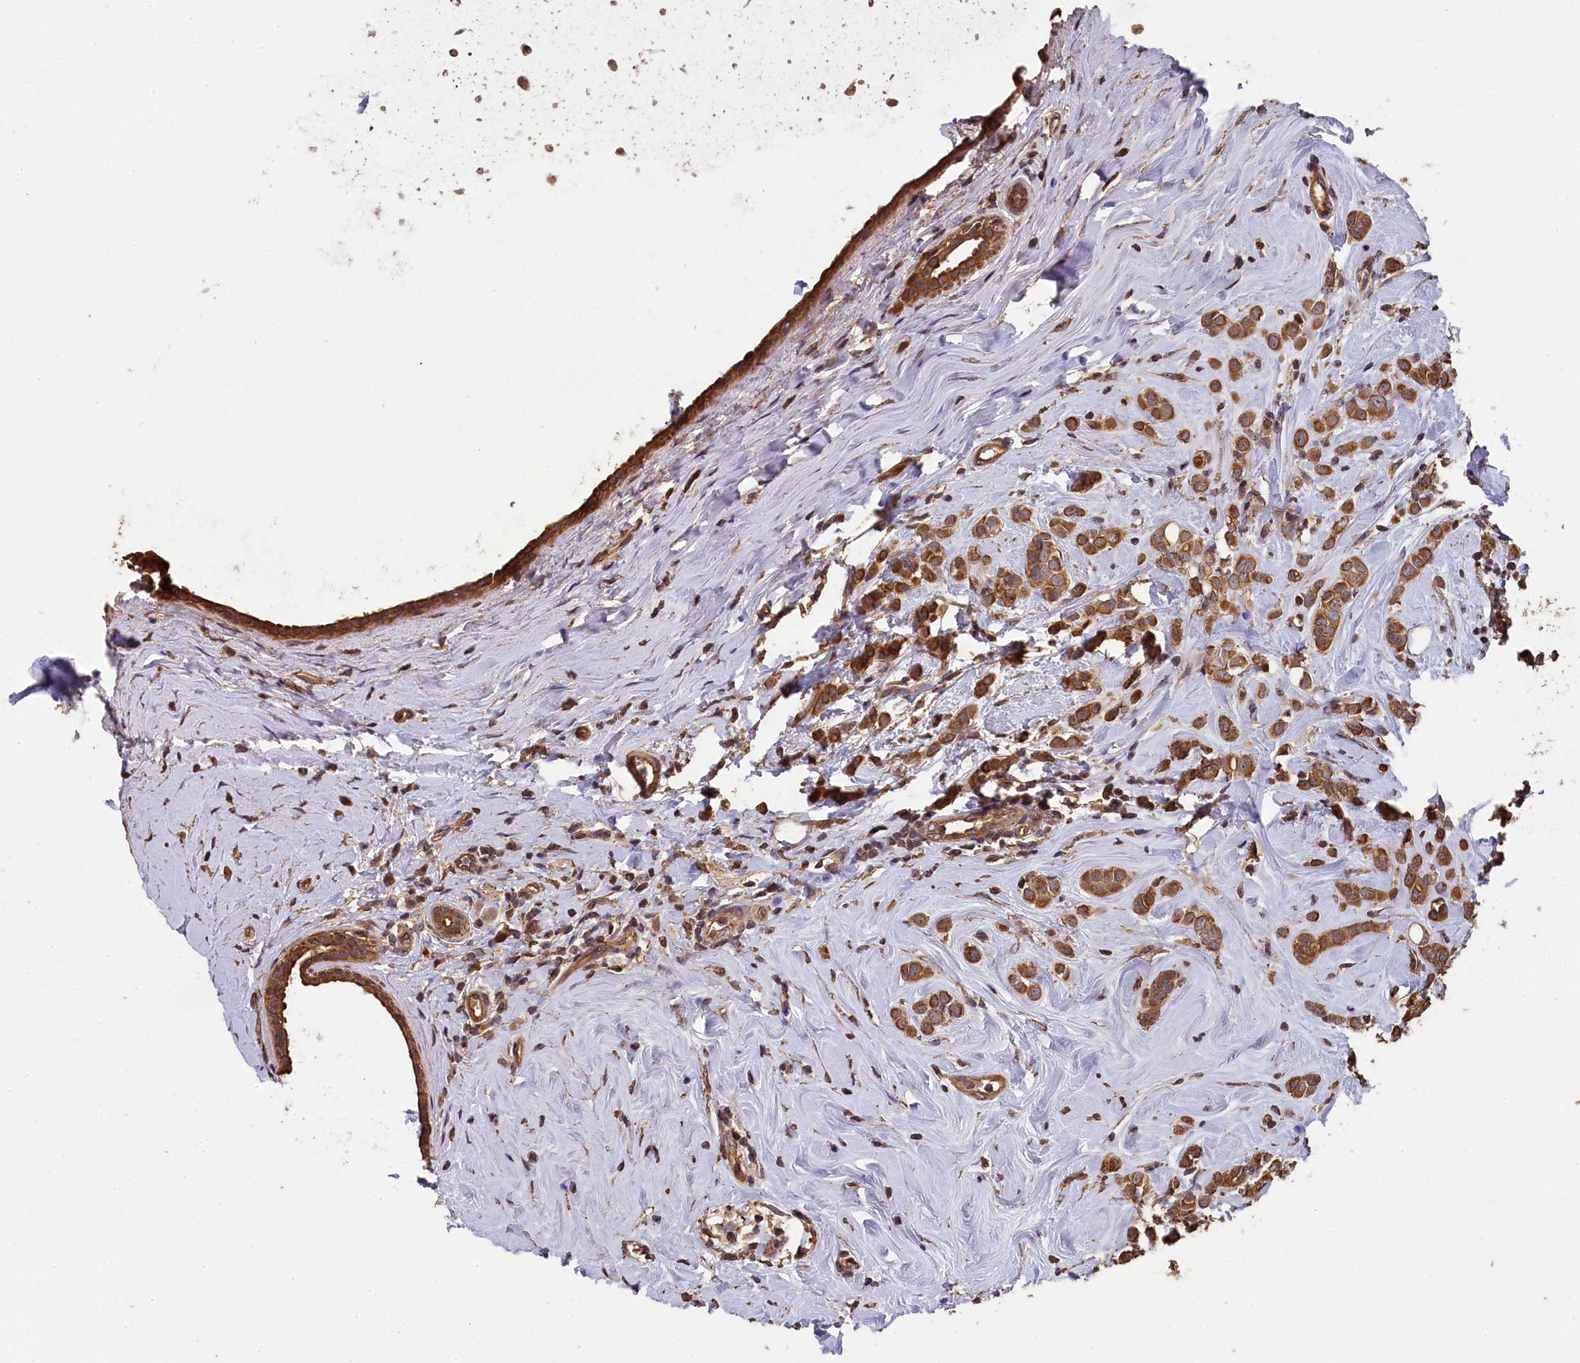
{"staining": {"intensity": "moderate", "quantity": ">75%", "location": "cytoplasmic/membranous"}, "tissue": "breast cancer", "cell_type": "Tumor cells", "image_type": "cancer", "snomed": [{"axis": "morphology", "description": "Lobular carcinoma"}, {"axis": "topography", "description": "Breast"}], "caption": "Immunohistochemical staining of lobular carcinoma (breast) reveals medium levels of moderate cytoplasmic/membranous positivity in approximately >75% of tumor cells.", "gene": "CHD9", "patient": {"sex": "female", "age": 47}}